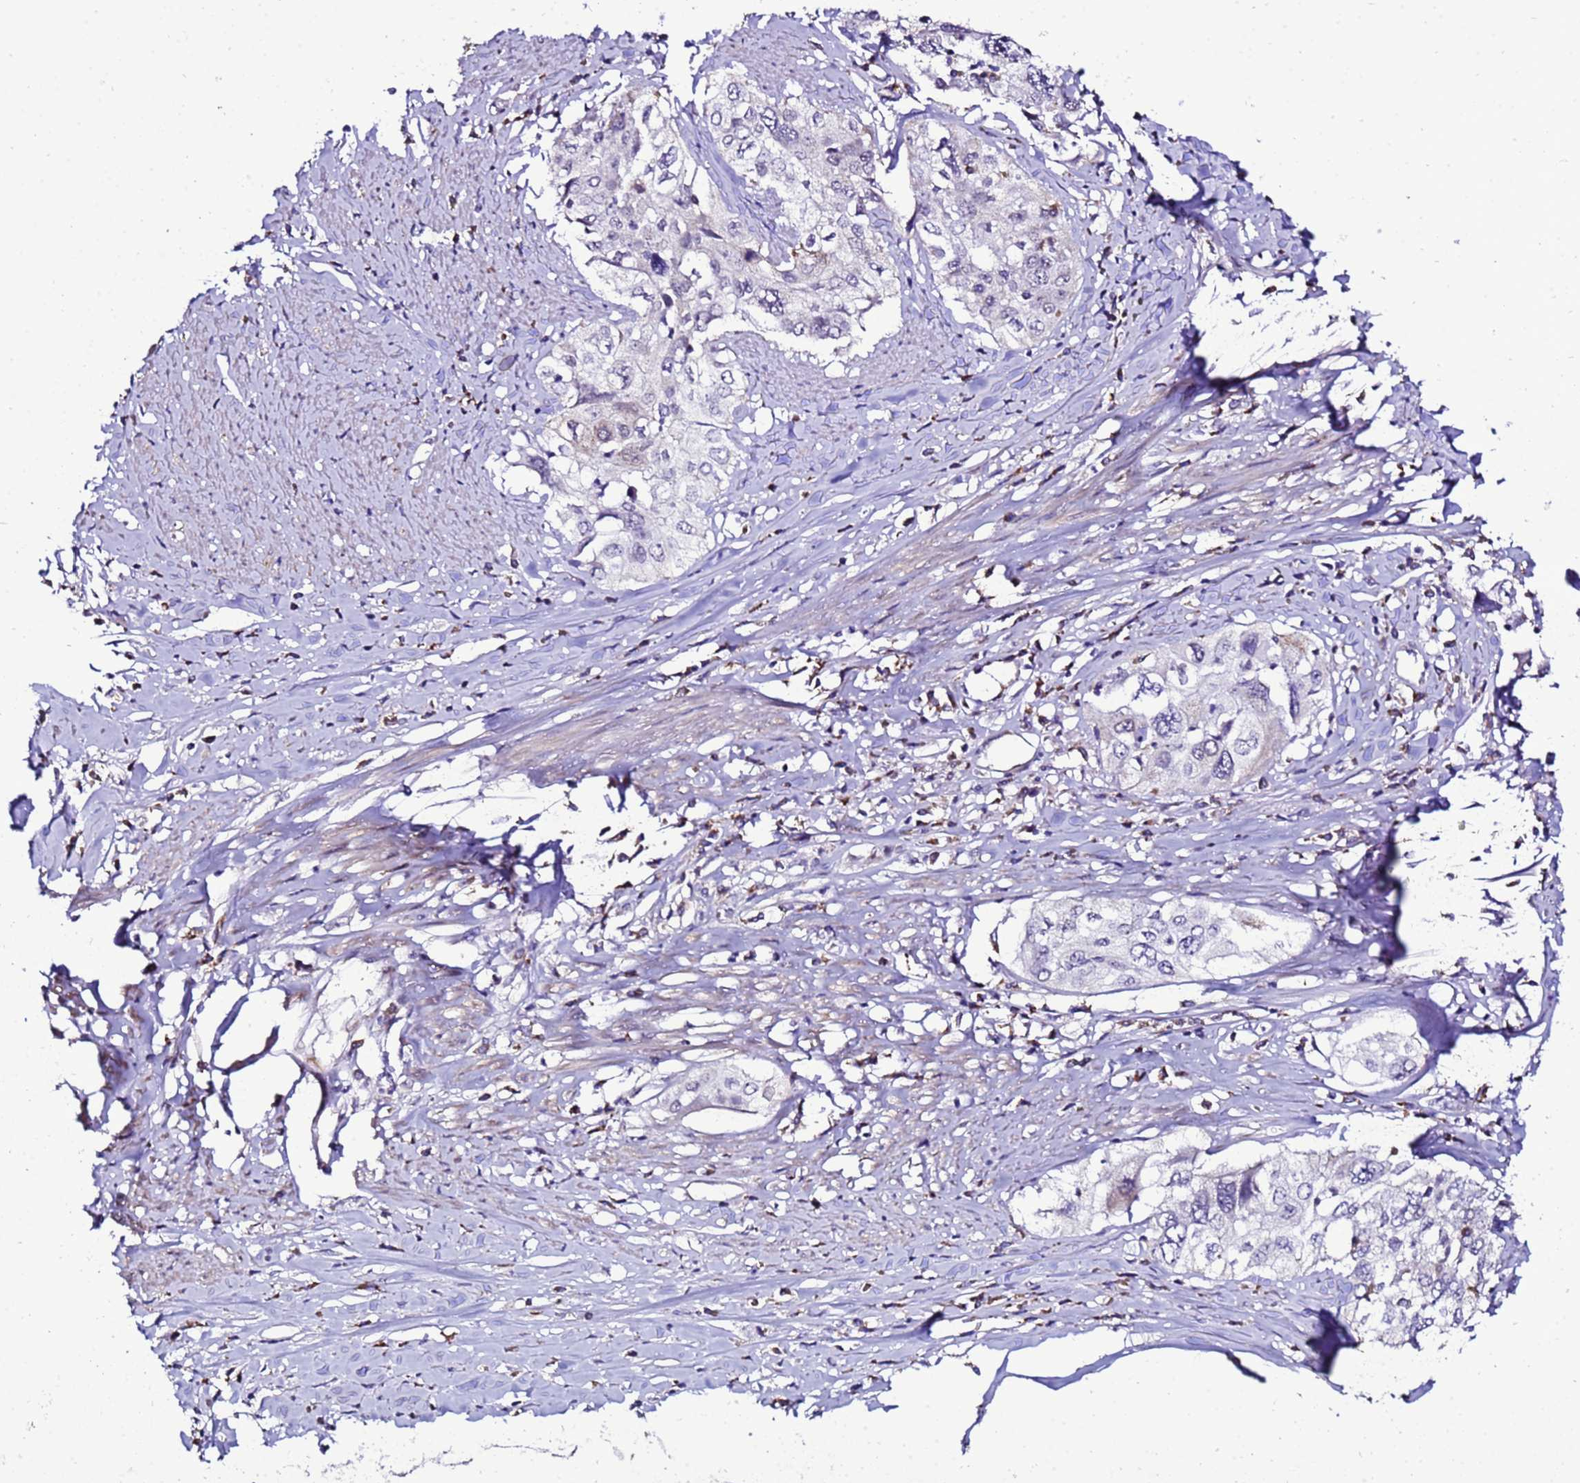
{"staining": {"intensity": "negative", "quantity": "none", "location": "none"}, "tissue": "cervical cancer", "cell_type": "Tumor cells", "image_type": "cancer", "snomed": [{"axis": "morphology", "description": "Squamous cell carcinoma, NOS"}, {"axis": "topography", "description": "Cervix"}], "caption": "An immunohistochemistry (IHC) micrograph of cervical cancer (squamous cell carcinoma) is shown. There is no staining in tumor cells of cervical cancer (squamous cell carcinoma).", "gene": "DPH6", "patient": {"sex": "female", "age": 31}}